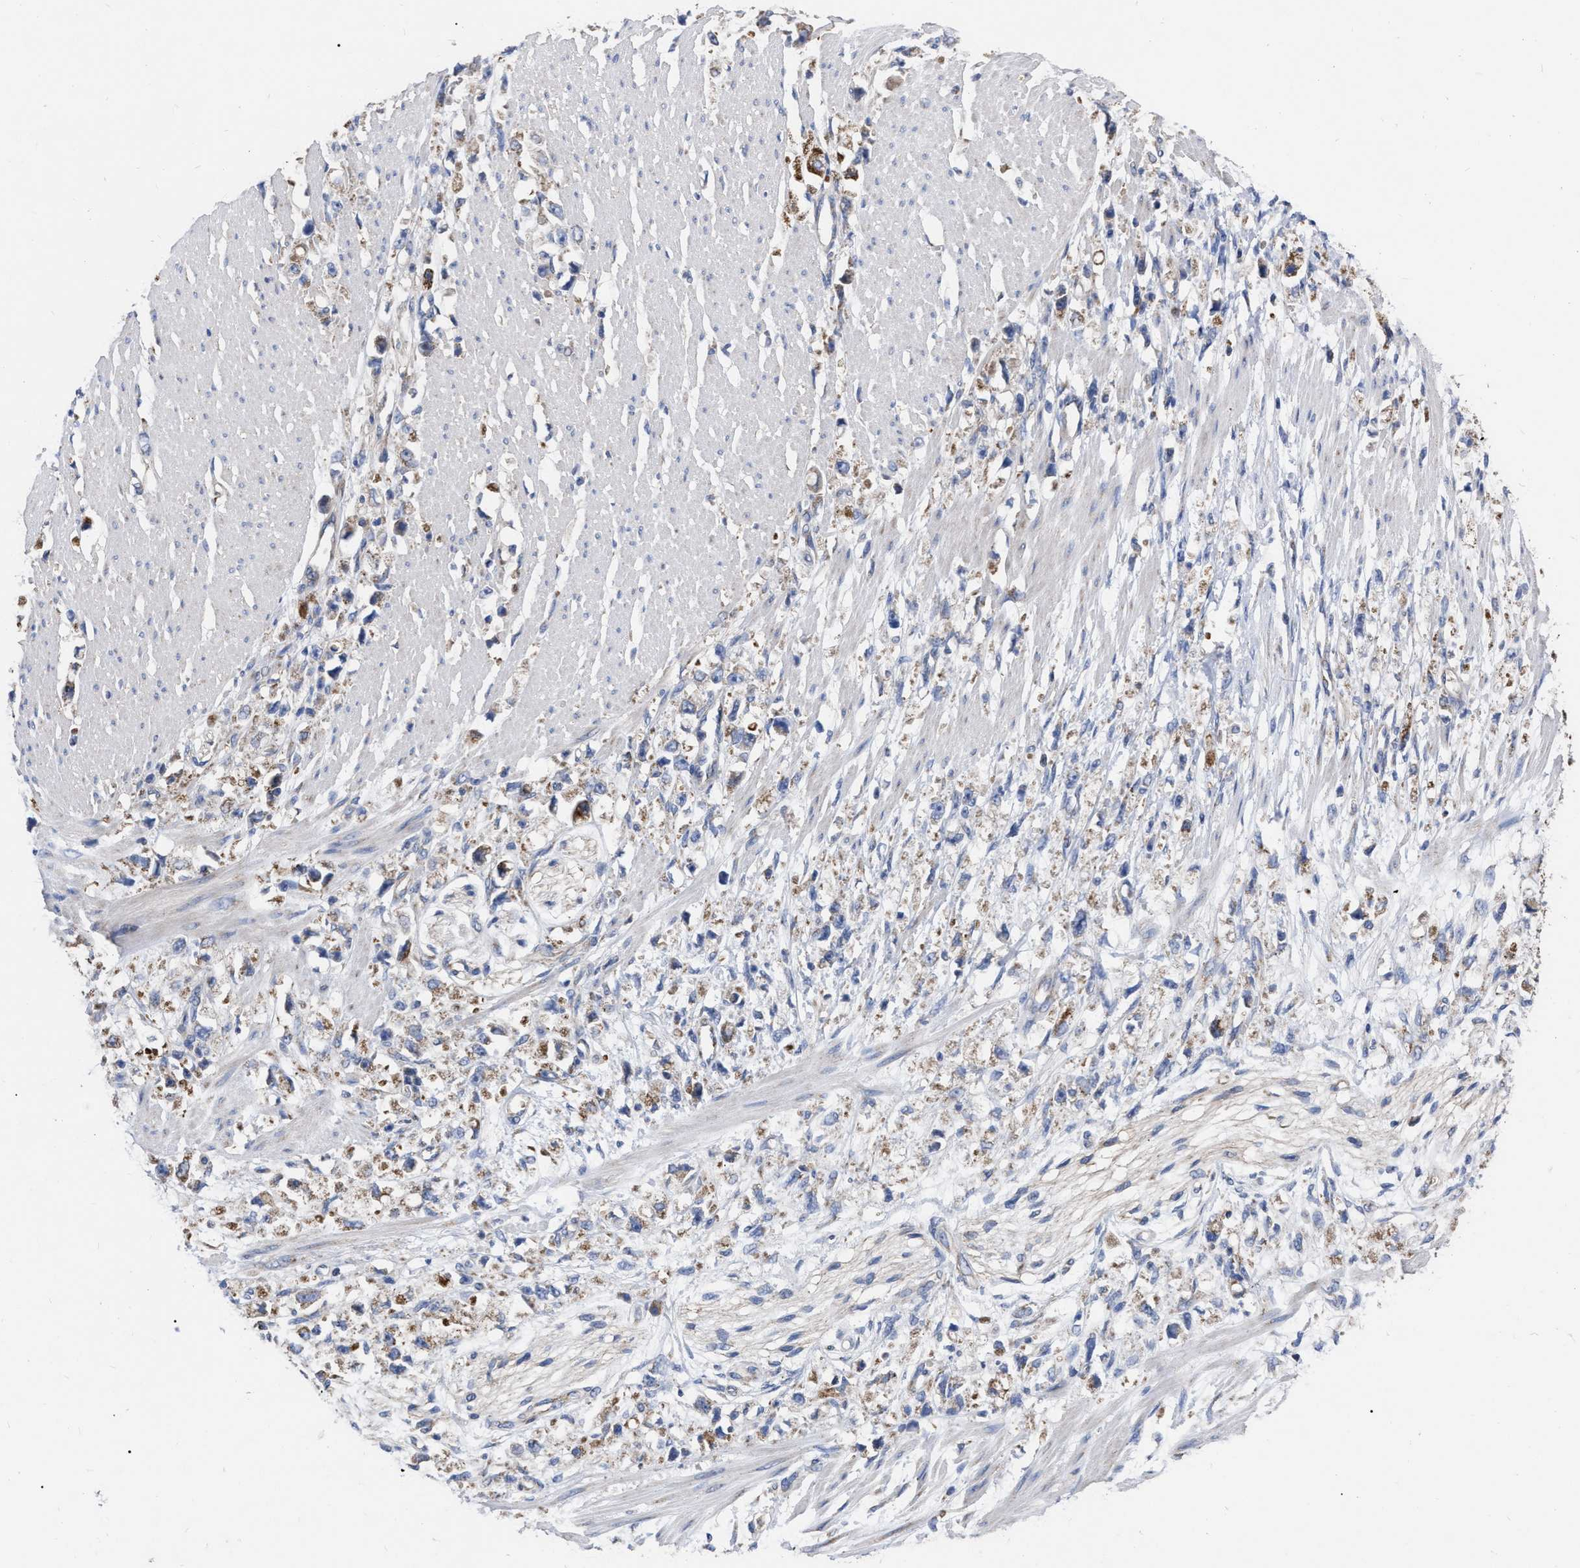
{"staining": {"intensity": "moderate", "quantity": "25%-75%", "location": "cytoplasmic/membranous"}, "tissue": "stomach cancer", "cell_type": "Tumor cells", "image_type": "cancer", "snomed": [{"axis": "morphology", "description": "Adenocarcinoma, NOS"}, {"axis": "topography", "description": "Stomach"}], "caption": "A brown stain shows moderate cytoplasmic/membranous positivity of a protein in stomach cancer tumor cells.", "gene": "CDKN2C", "patient": {"sex": "female", "age": 59}}